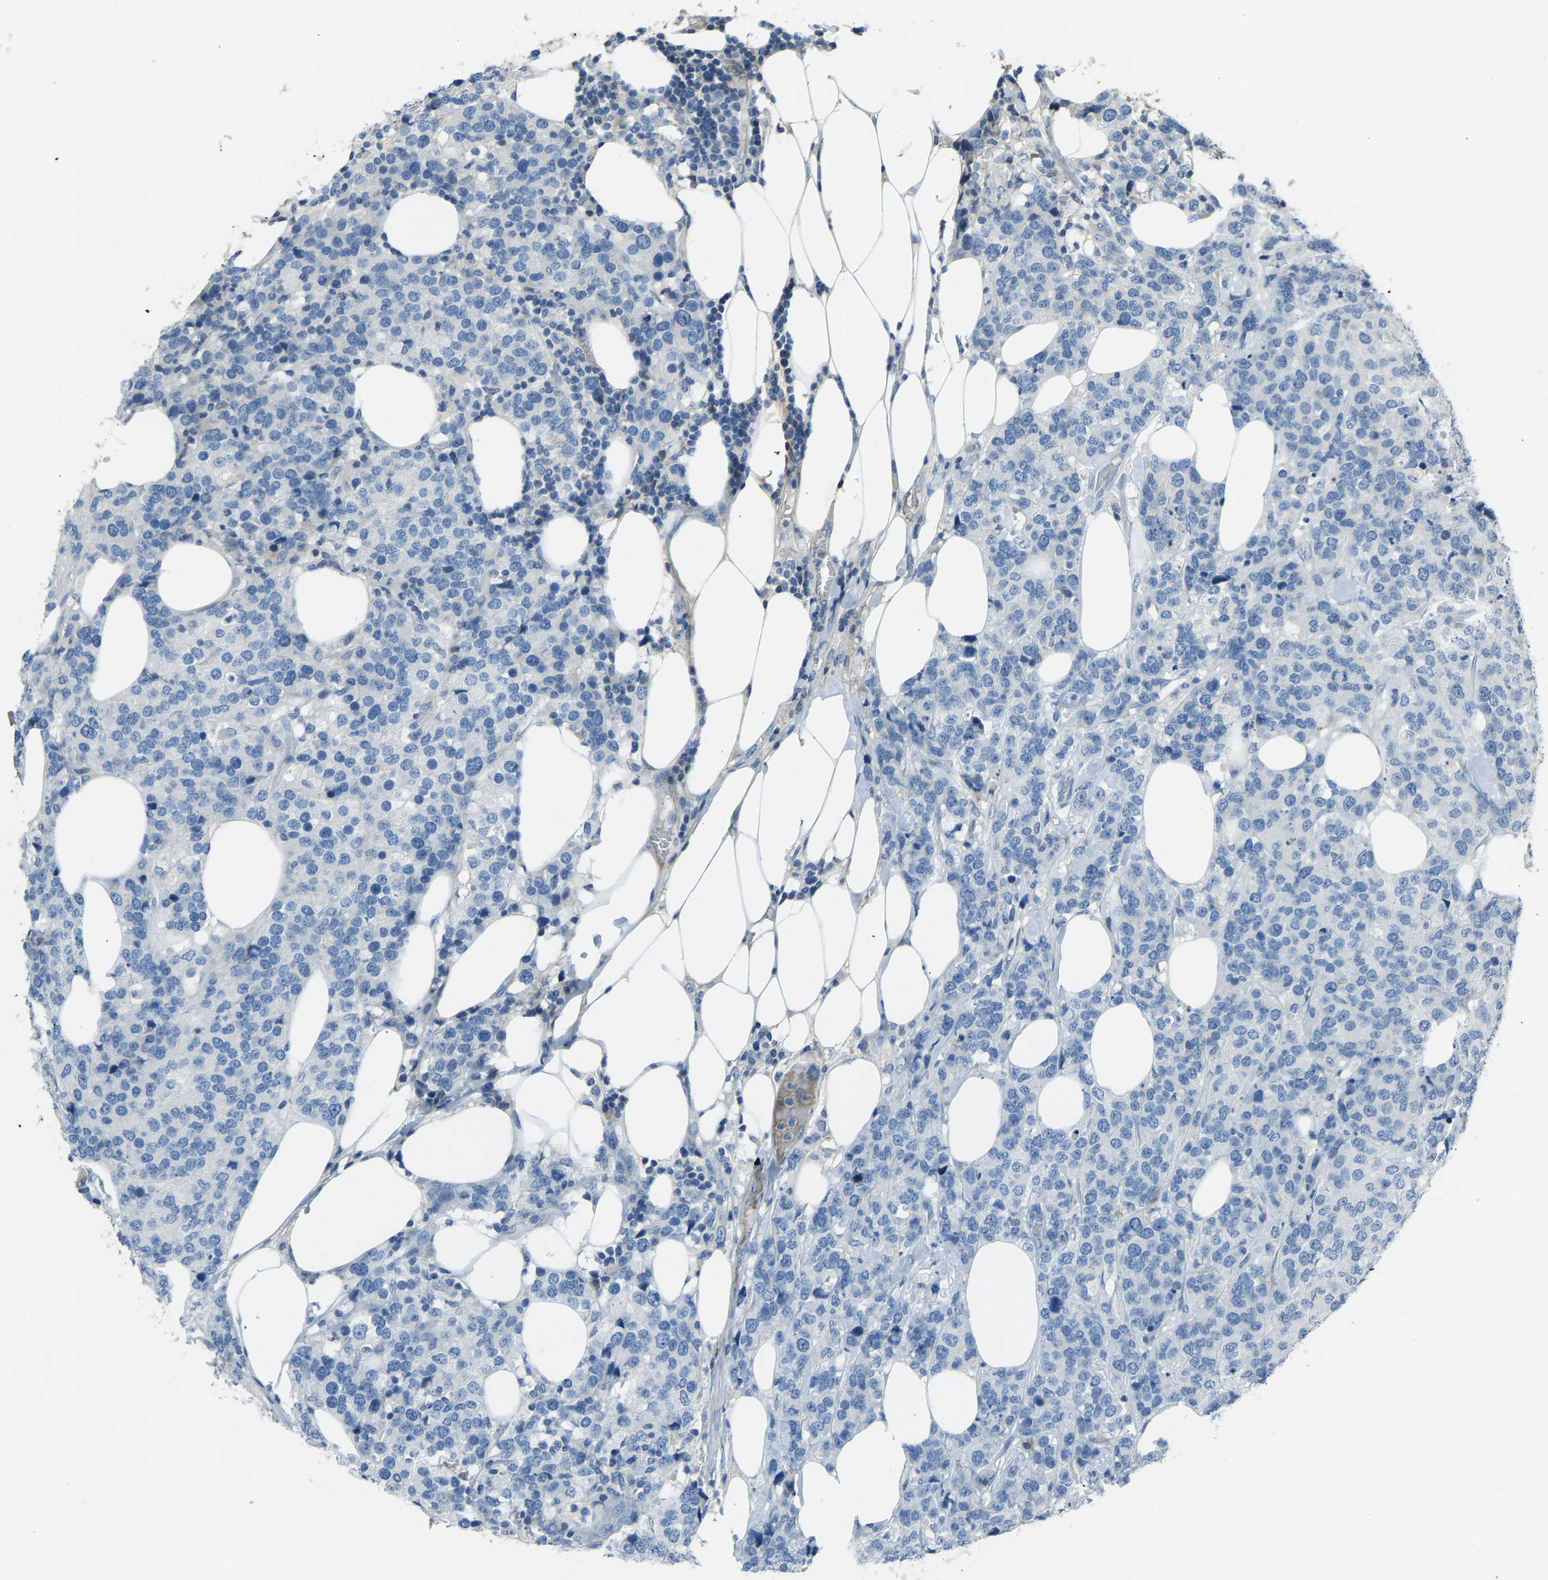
{"staining": {"intensity": "negative", "quantity": "none", "location": "none"}, "tissue": "breast cancer", "cell_type": "Tumor cells", "image_type": "cancer", "snomed": [{"axis": "morphology", "description": "Lobular carcinoma"}, {"axis": "topography", "description": "Breast"}], "caption": "Immunohistochemistry of breast cancer (lobular carcinoma) exhibits no positivity in tumor cells.", "gene": "FBLN2", "patient": {"sex": "female", "age": 59}}